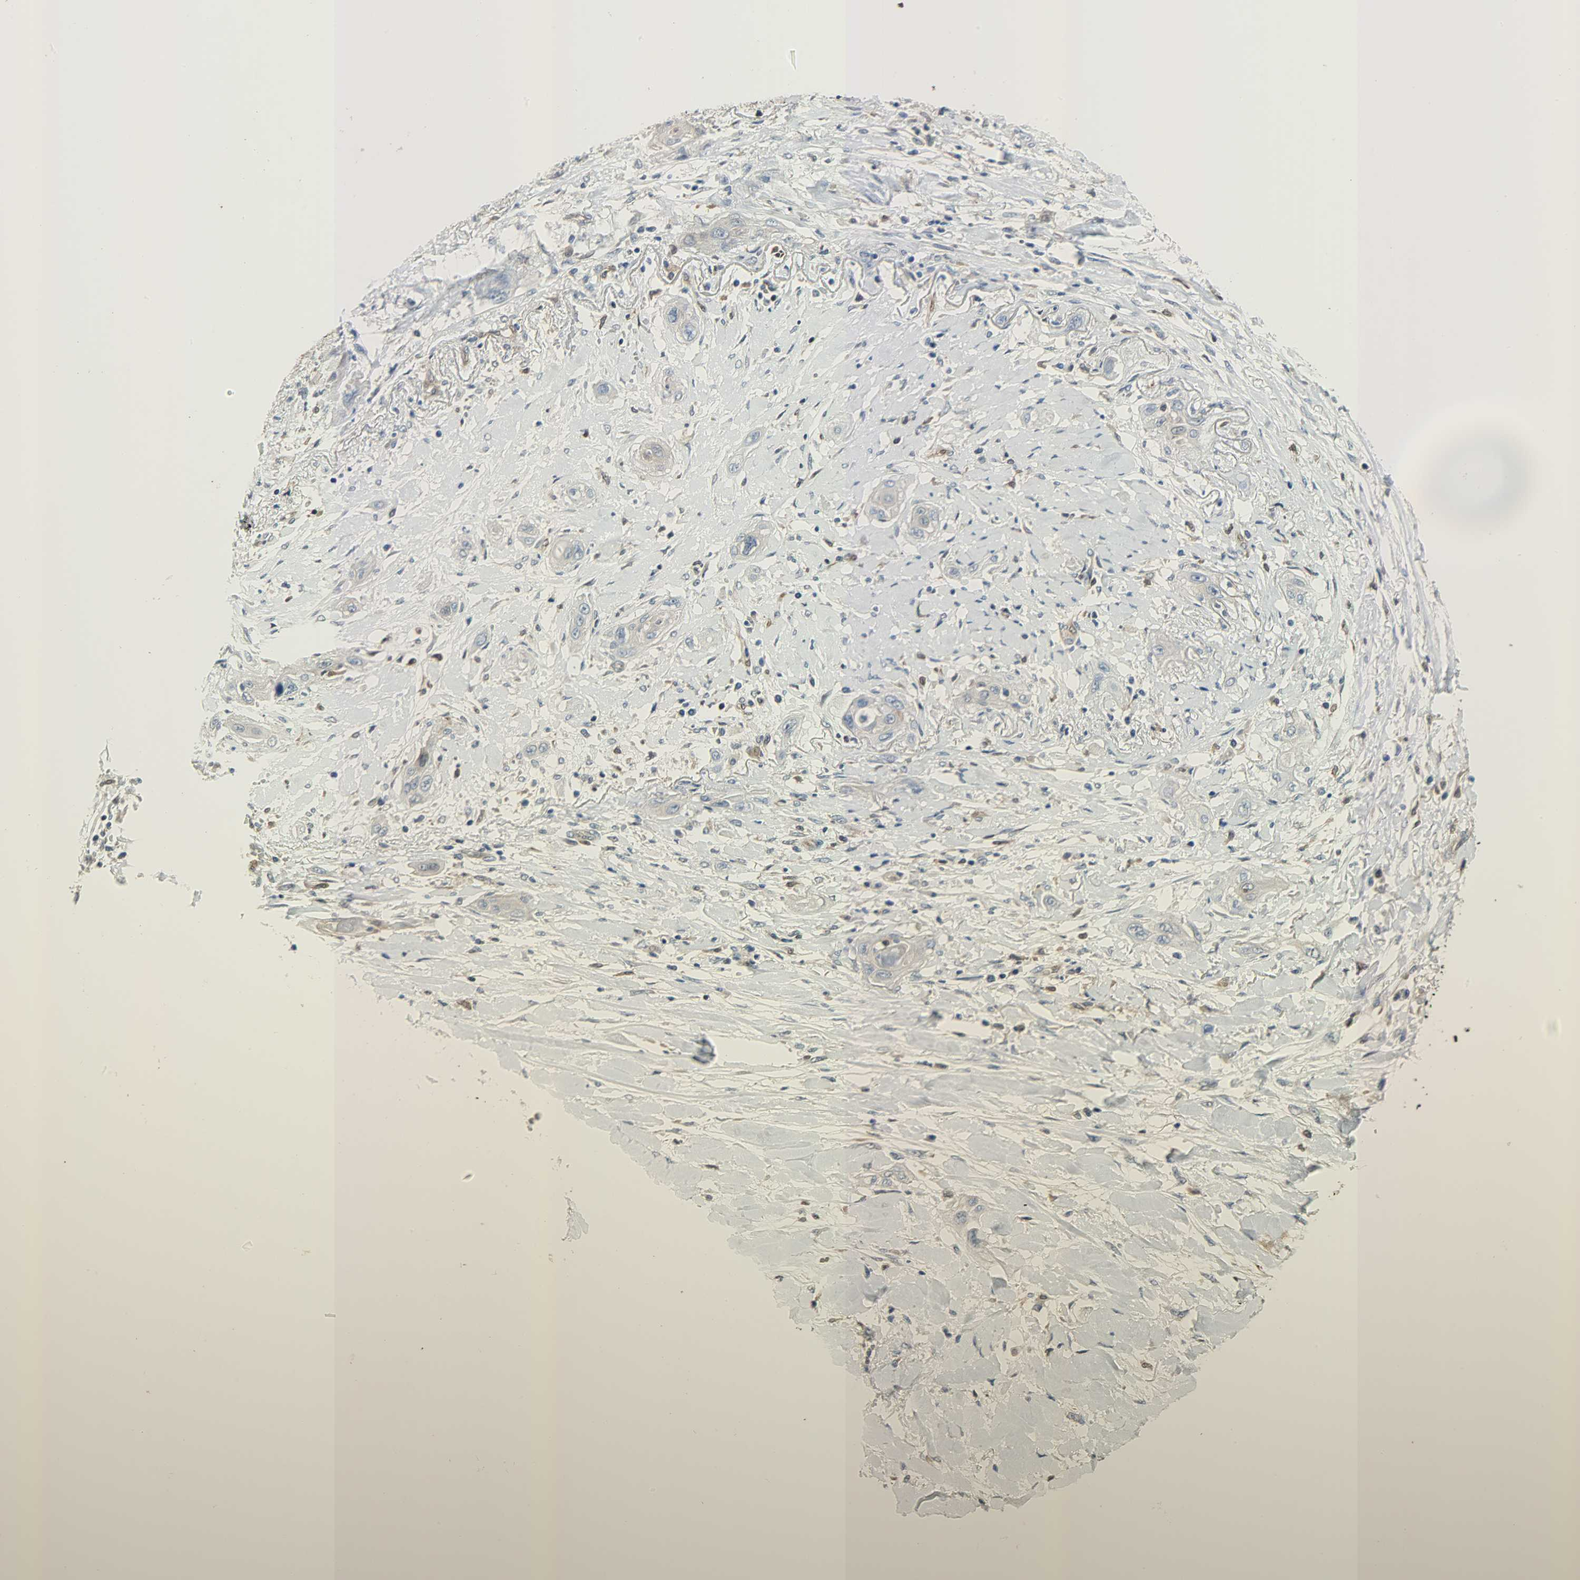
{"staining": {"intensity": "negative", "quantity": "none", "location": "none"}, "tissue": "lung cancer", "cell_type": "Tumor cells", "image_type": "cancer", "snomed": [{"axis": "morphology", "description": "Squamous cell carcinoma, NOS"}, {"axis": "topography", "description": "Lung"}], "caption": "IHC photomicrograph of neoplastic tissue: lung squamous cell carcinoma stained with DAB shows no significant protein staining in tumor cells.", "gene": "EIF4EBP1", "patient": {"sex": "female", "age": 47}}